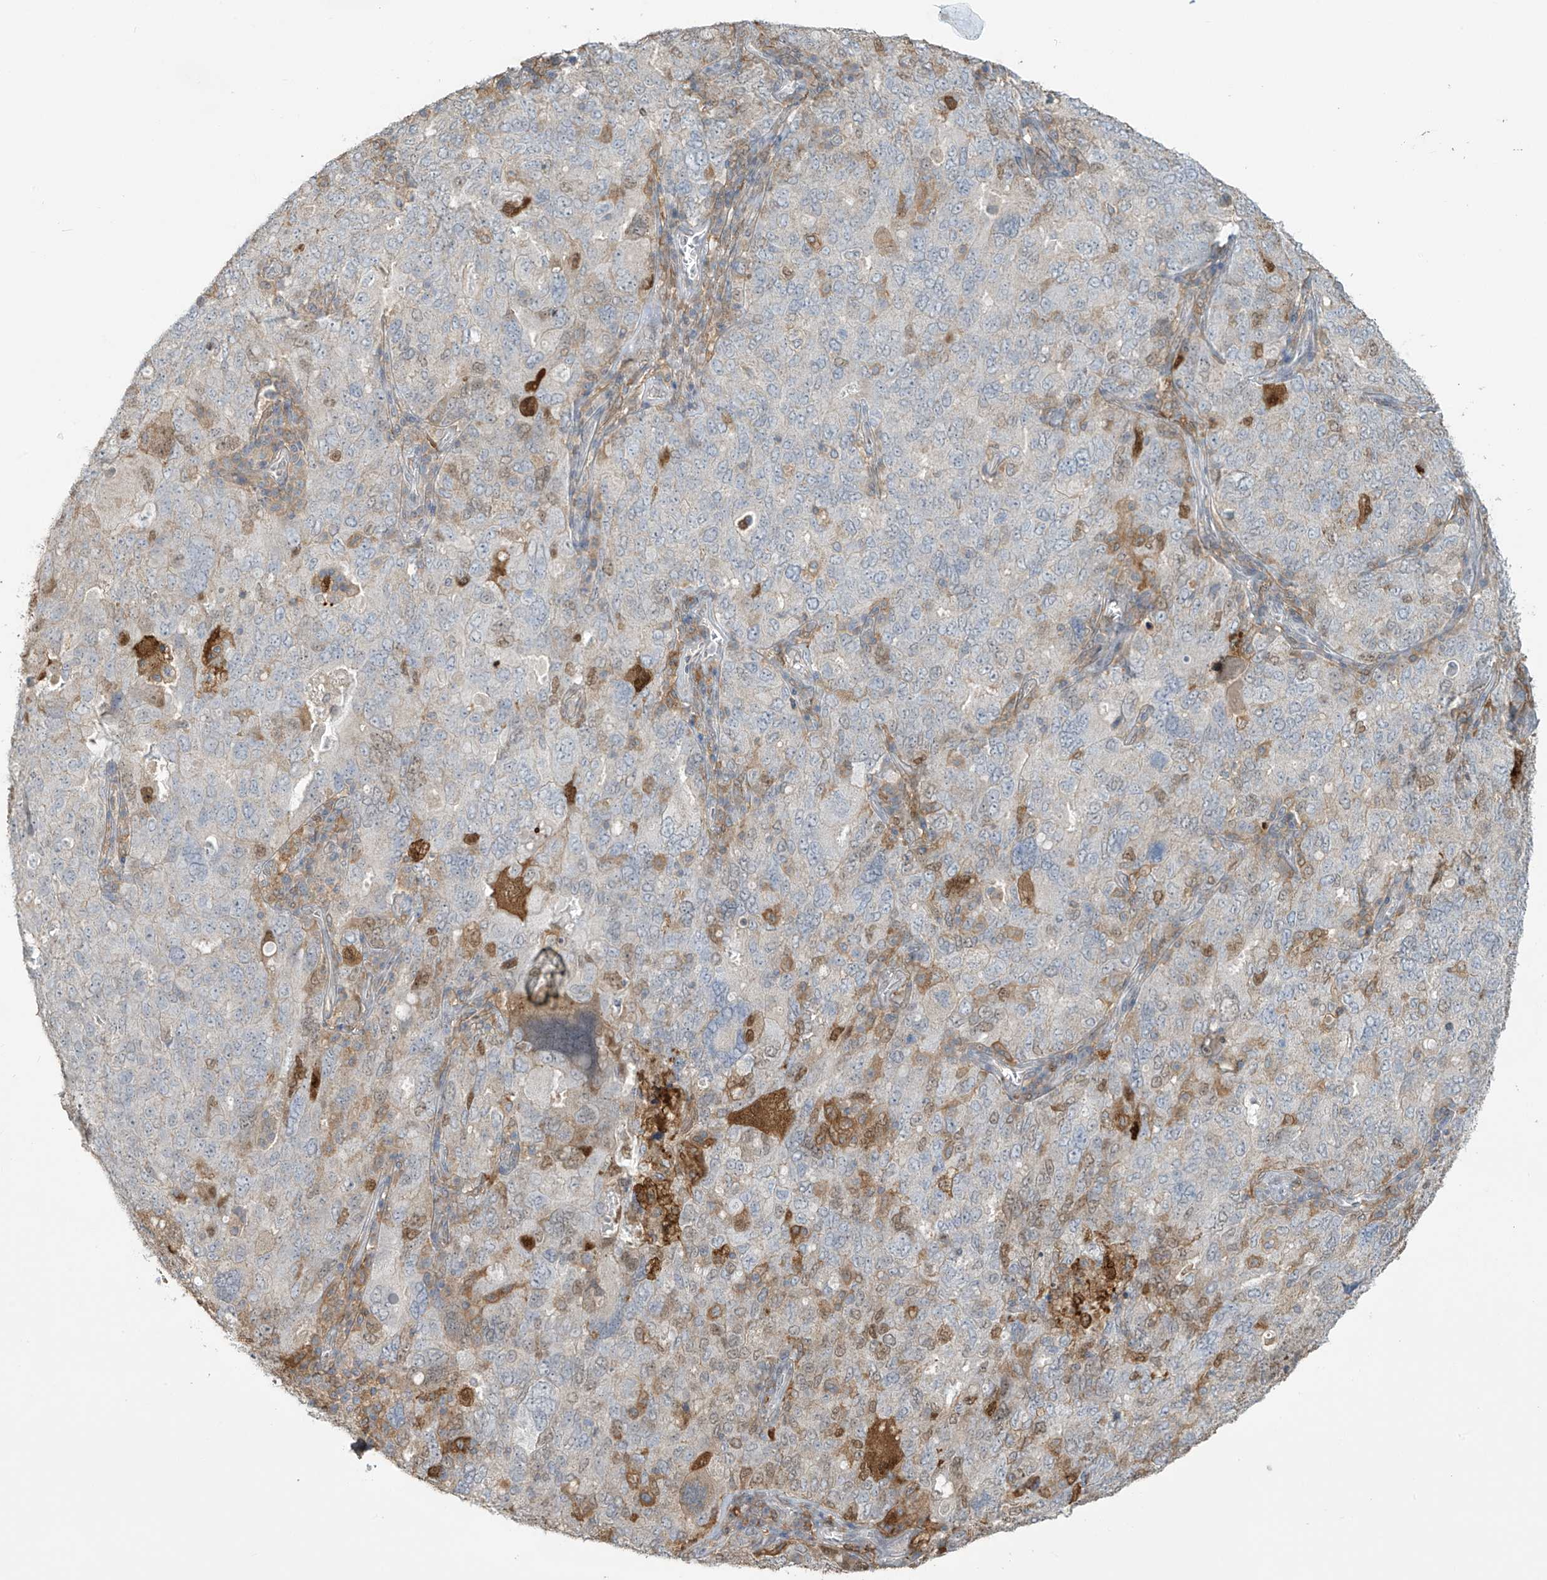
{"staining": {"intensity": "moderate", "quantity": "<25%", "location": "cytoplasmic/membranous,nuclear"}, "tissue": "ovarian cancer", "cell_type": "Tumor cells", "image_type": "cancer", "snomed": [{"axis": "morphology", "description": "Carcinoma, endometroid"}, {"axis": "topography", "description": "Ovary"}], "caption": "This histopathology image exhibits ovarian cancer stained with IHC to label a protein in brown. The cytoplasmic/membranous and nuclear of tumor cells show moderate positivity for the protein. Nuclei are counter-stained blue.", "gene": "TAGAP", "patient": {"sex": "female", "age": 62}}